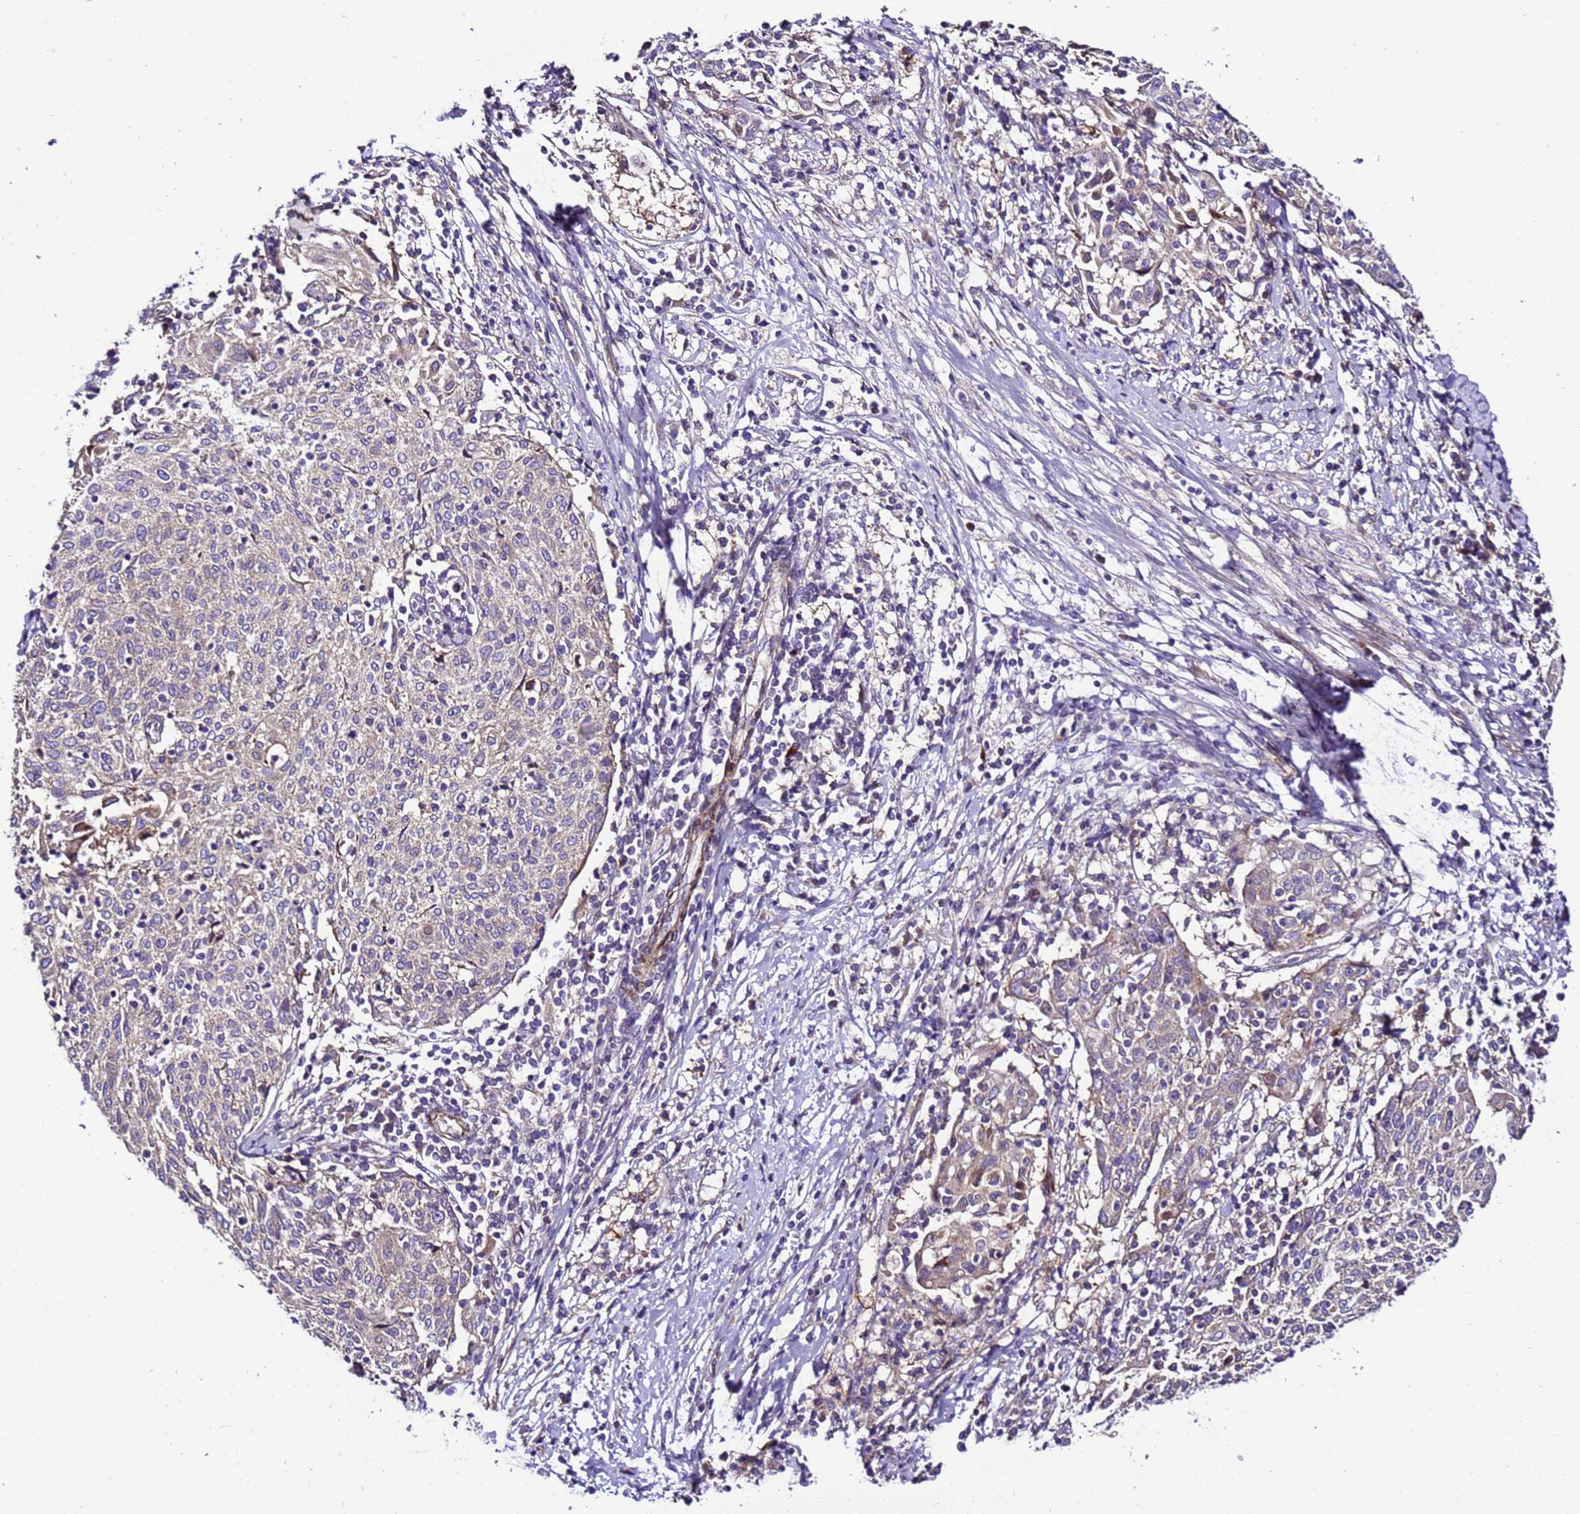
{"staining": {"intensity": "weak", "quantity": "<25%", "location": "cytoplasmic/membranous"}, "tissue": "cervical cancer", "cell_type": "Tumor cells", "image_type": "cancer", "snomed": [{"axis": "morphology", "description": "Squamous cell carcinoma, NOS"}, {"axis": "topography", "description": "Cervix"}], "caption": "Image shows no significant protein positivity in tumor cells of cervical cancer (squamous cell carcinoma).", "gene": "ZNF417", "patient": {"sex": "female", "age": 52}}